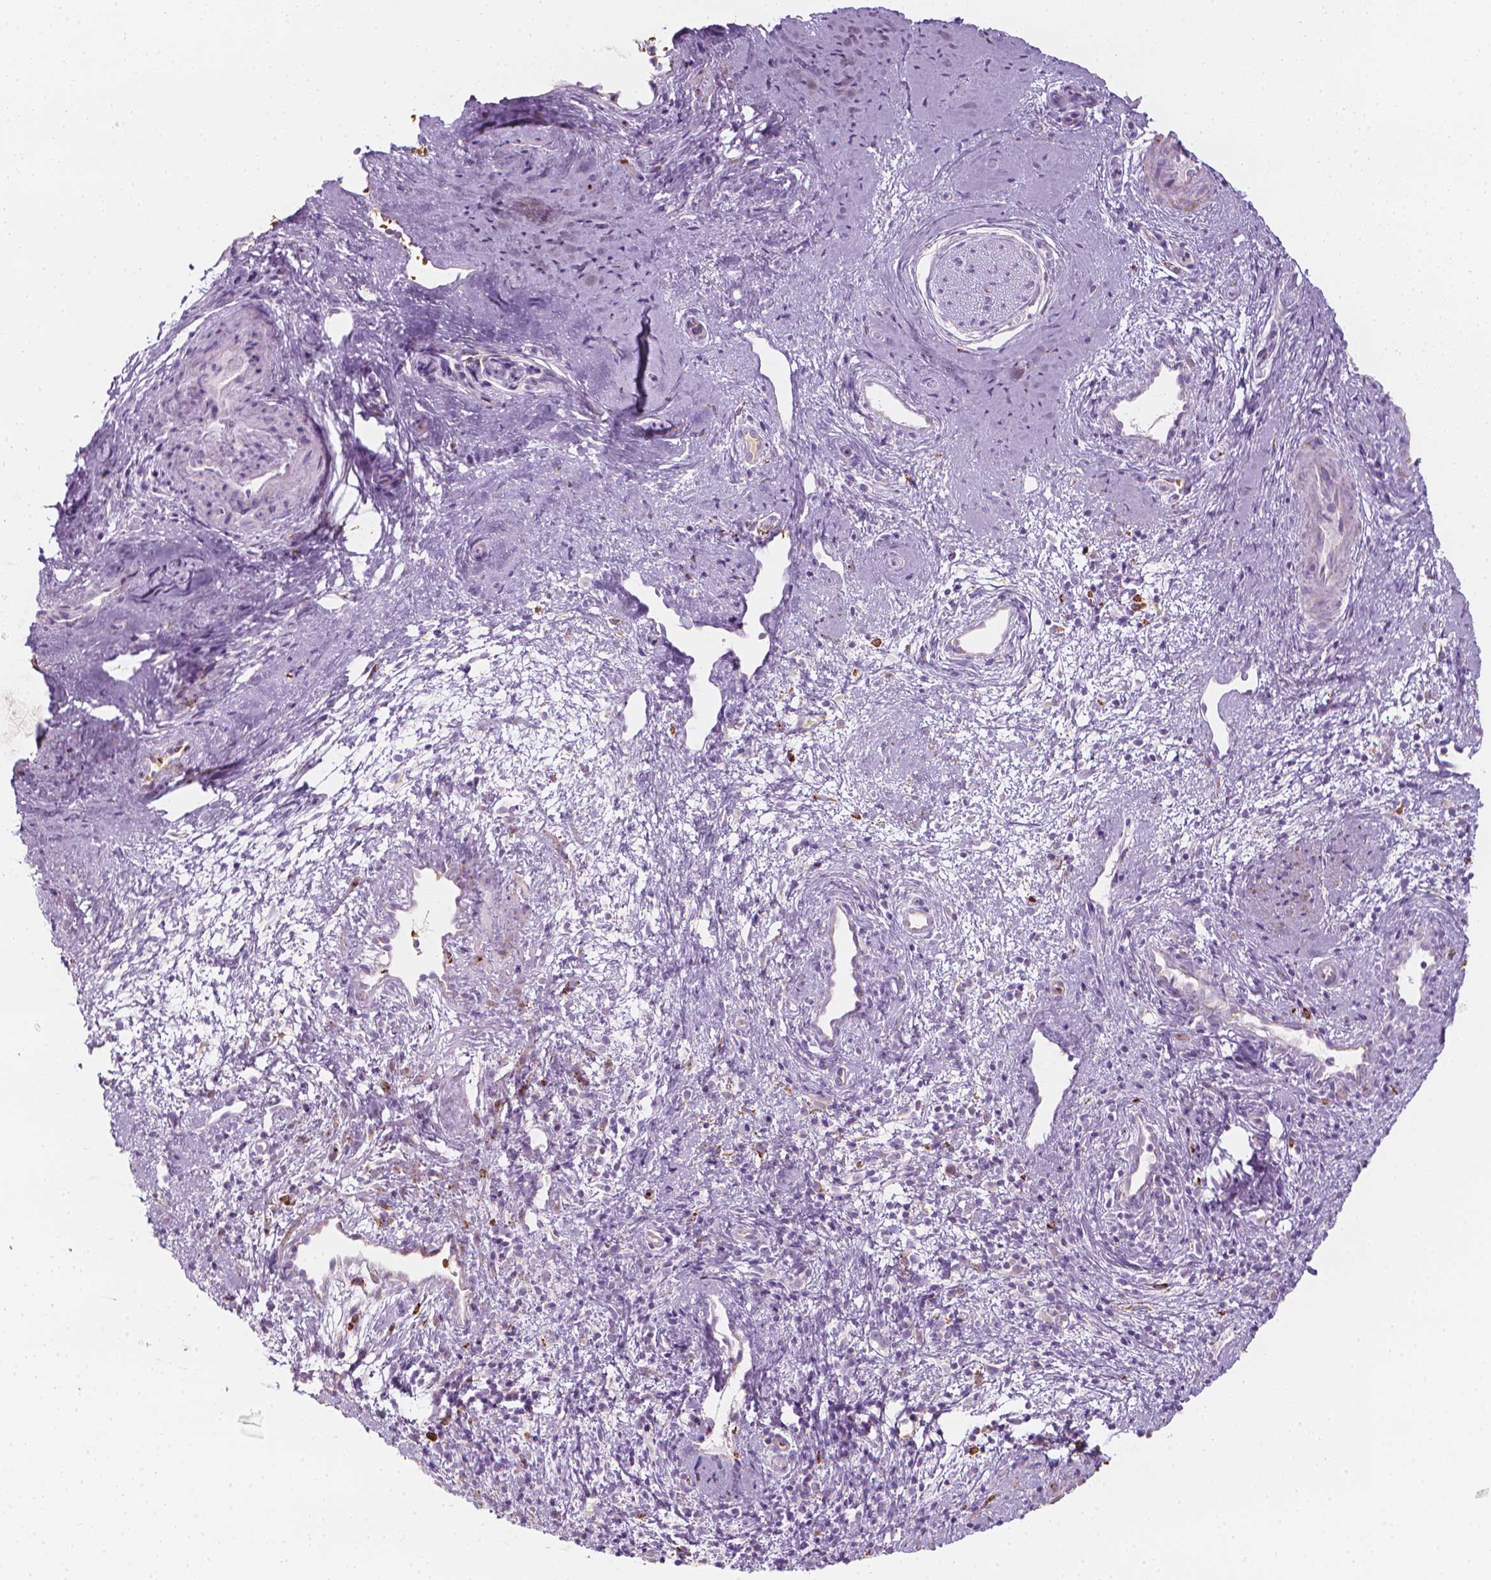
{"staining": {"intensity": "negative", "quantity": "none", "location": "none"}, "tissue": "cervical cancer", "cell_type": "Tumor cells", "image_type": "cancer", "snomed": [{"axis": "morphology", "description": "Squamous cell carcinoma, NOS"}, {"axis": "topography", "description": "Cervix"}], "caption": "Immunohistochemistry of cervical cancer (squamous cell carcinoma) displays no expression in tumor cells. (DAB (3,3'-diaminobenzidine) immunohistochemistry, high magnification).", "gene": "CES1", "patient": {"sex": "female", "age": 35}}